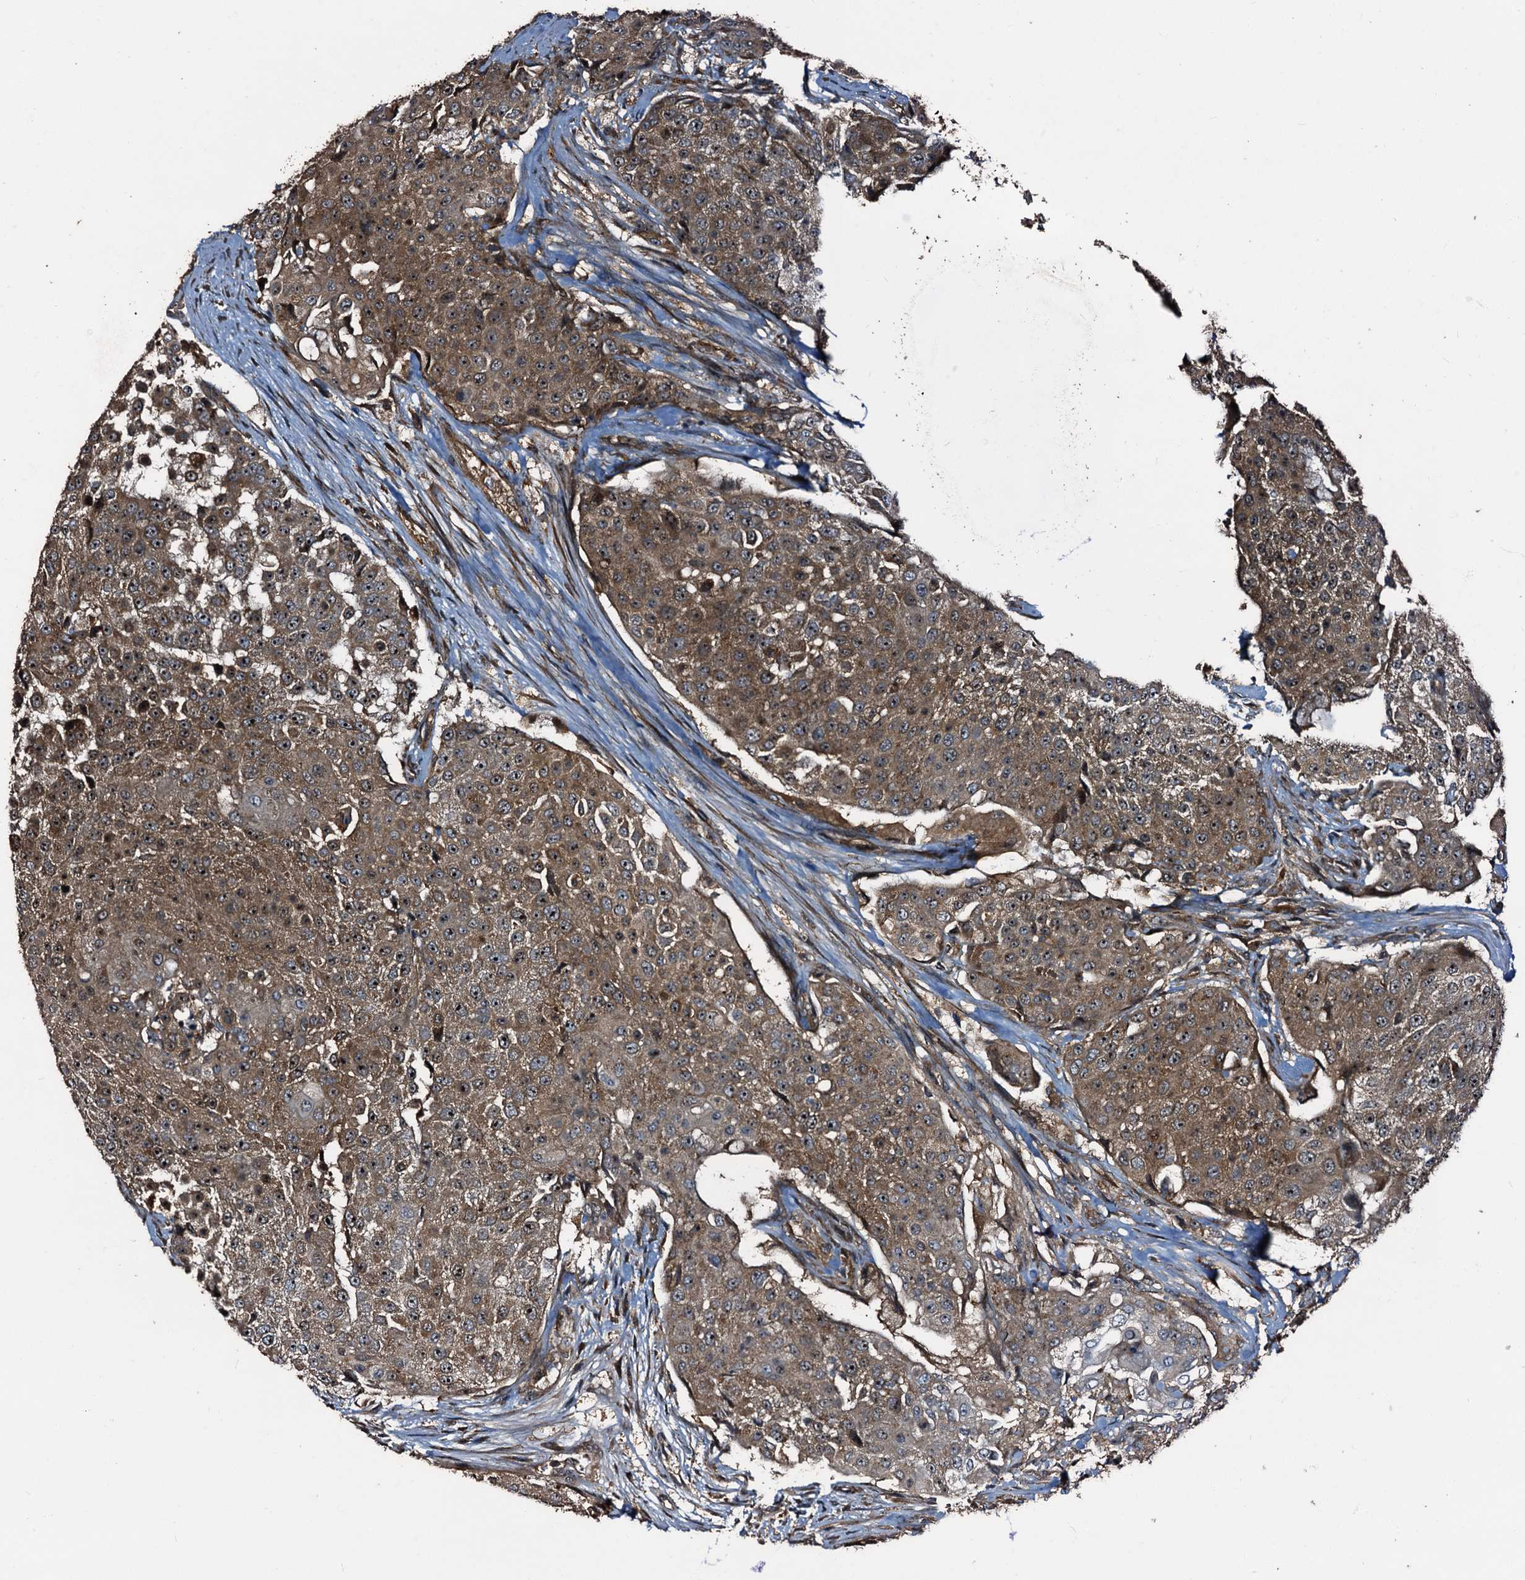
{"staining": {"intensity": "moderate", "quantity": ">75%", "location": "cytoplasmic/membranous,nuclear"}, "tissue": "urothelial cancer", "cell_type": "Tumor cells", "image_type": "cancer", "snomed": [{"axis": "morphology", "description": "Urothelial carcinoma, High grade"}, {"axis": "topography", "description": "Urinary bladder"}], "caption": "Urothelial carcinoma (high-grade) stained with DAB (3,3'-diaminobenzidine) immunohistochemistry (IHC) displays medium levels of moderate cytoplasmic/membranous and nuclear positivity in approximately >75% of tumor cells.", "gene": "PEX5", "patient": {"sex": "female", "age": 63}}